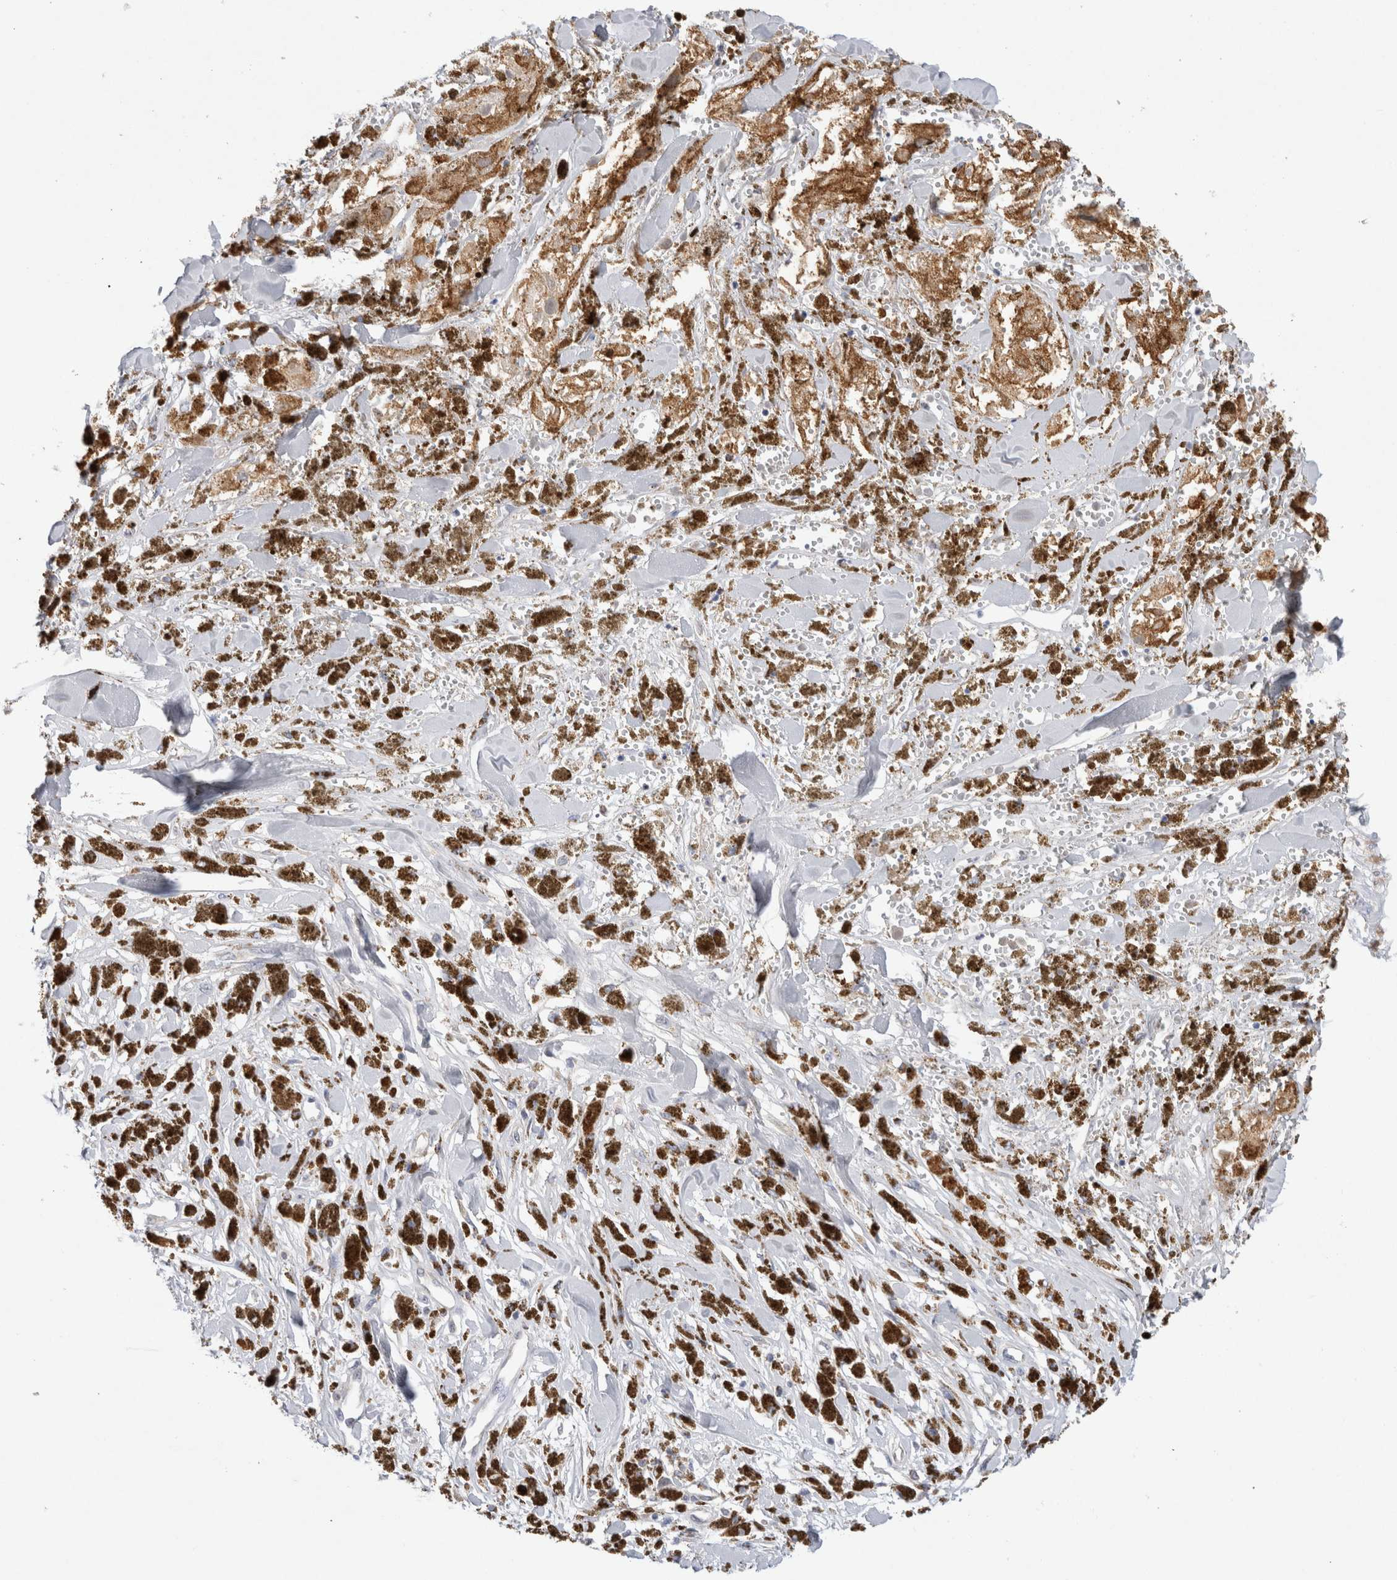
{"staining": {"intensity": "moderate", "quantity": ">75%", "location": "cytoplasmic/membranous"}, "tissue": "melanoma", "cell_type": "Tumor cells", "image_type": "cancer", "snomed": [{"axis": "morphology", "description": "Malignant melanoma, NOS"}, {"axis": "topography", "description": "Skin"}], "caption": "This image reveals malignant melanoma stained with immunohistochemistry to label a protein in brown. The cytoplasmic/membranous of tumor cells show moderate positivity for the protein. Nuclei are counter-stained blue.", "gene": "GAS1", "patient": {"sex": "male", "age": 88}}